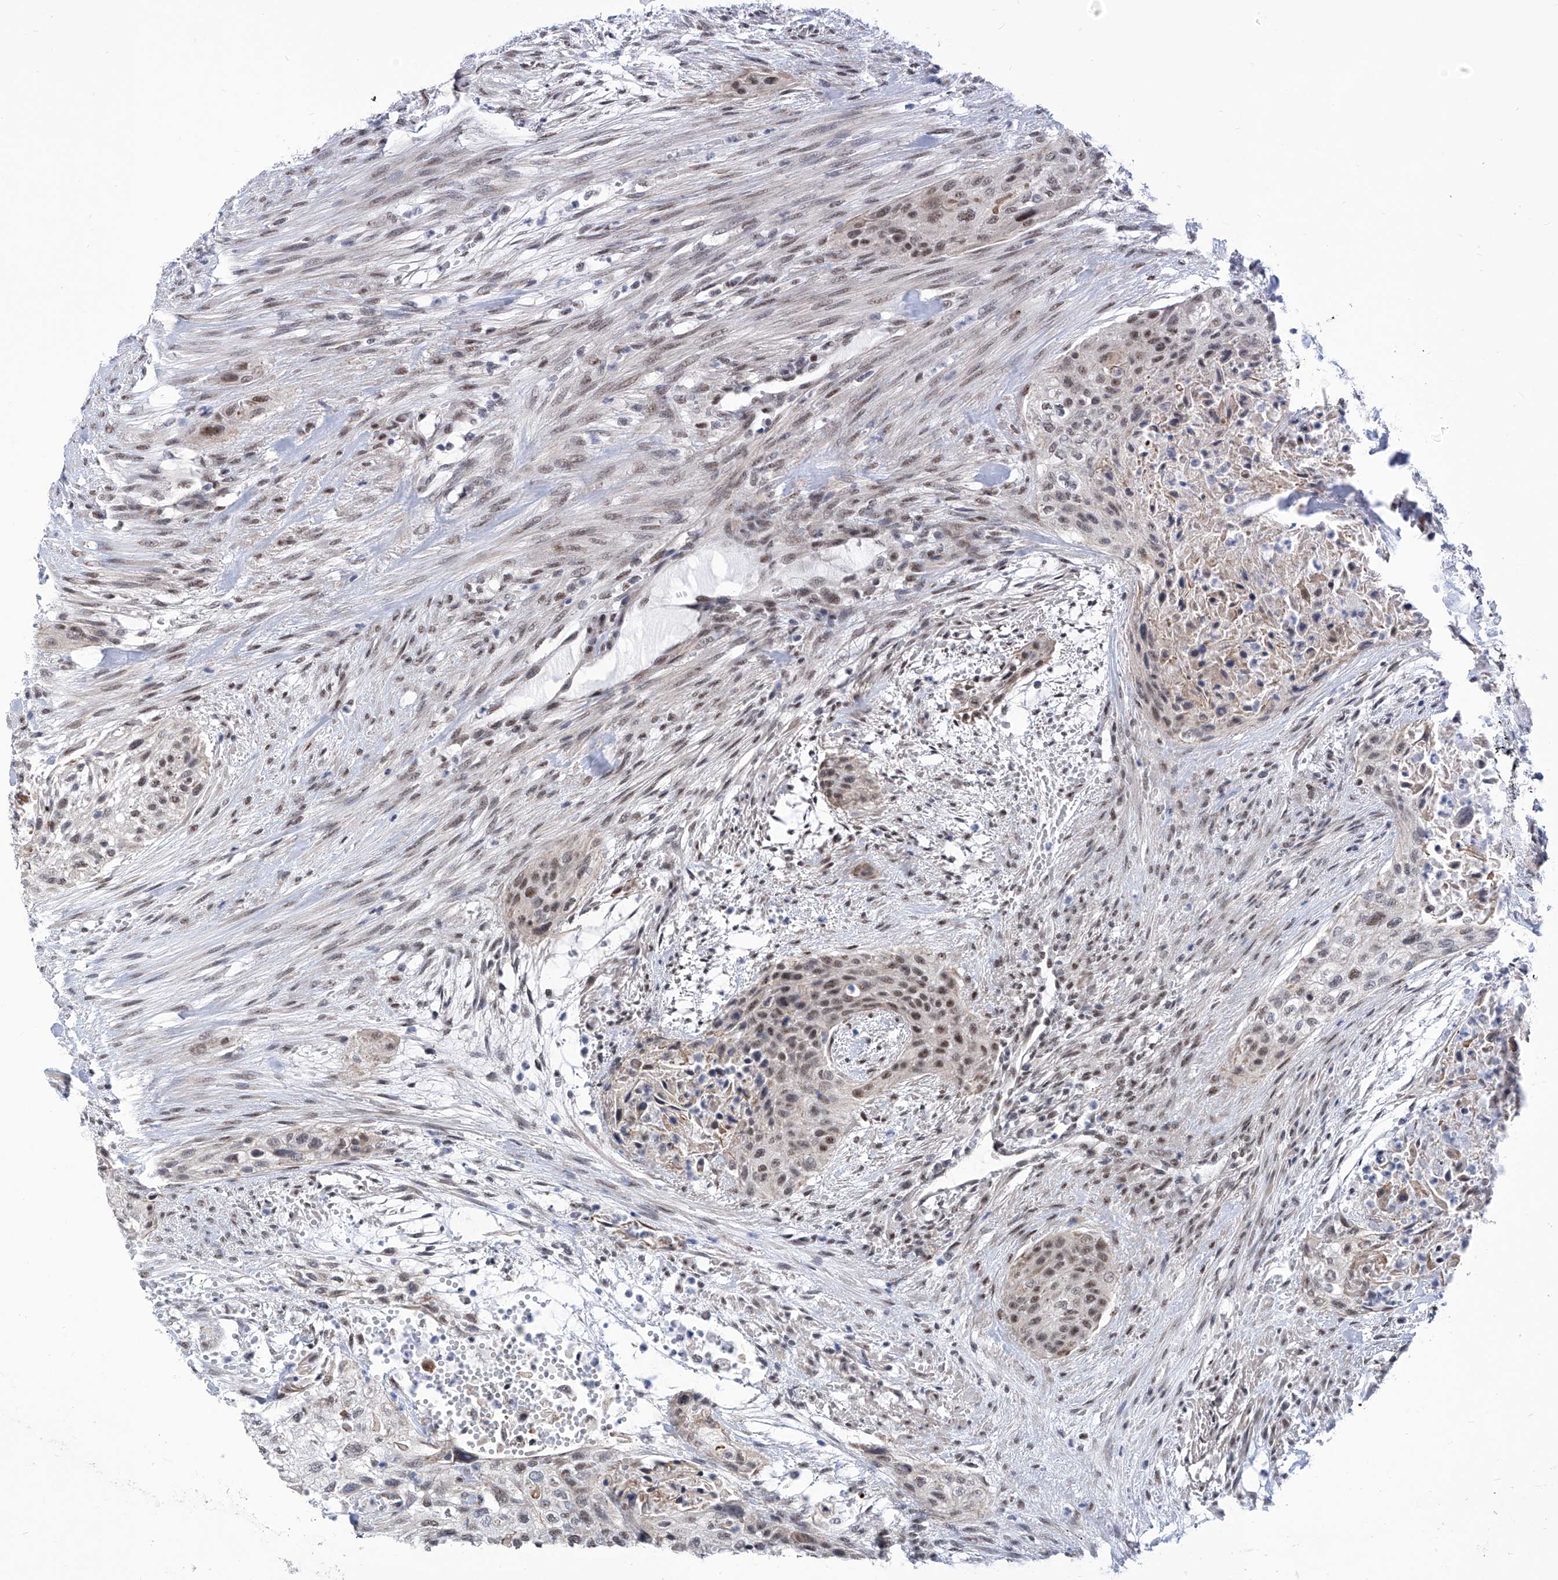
{"staining": {"intensity": "moderate", "quantity": ">75%", "location": "nuclear"}, "tissue": "urothelial cancer", "cell_type": "Tumor cells", "image_type": "cancer", "snomed": [{"axis": "morphology", "description": "Urothelial carcinoma, High grade"}, {"axis": "topography", "description": "Urinary bladder"}], "caption": "Immunohistochemistry photomicrograph of urothelial cancer stained for a protein (brown), which shows medium levels of moderate nuclear staining in approximately >75% of tumor cells.", "gene": "SART1", "patient": {"sex": "male", "age": 35}}